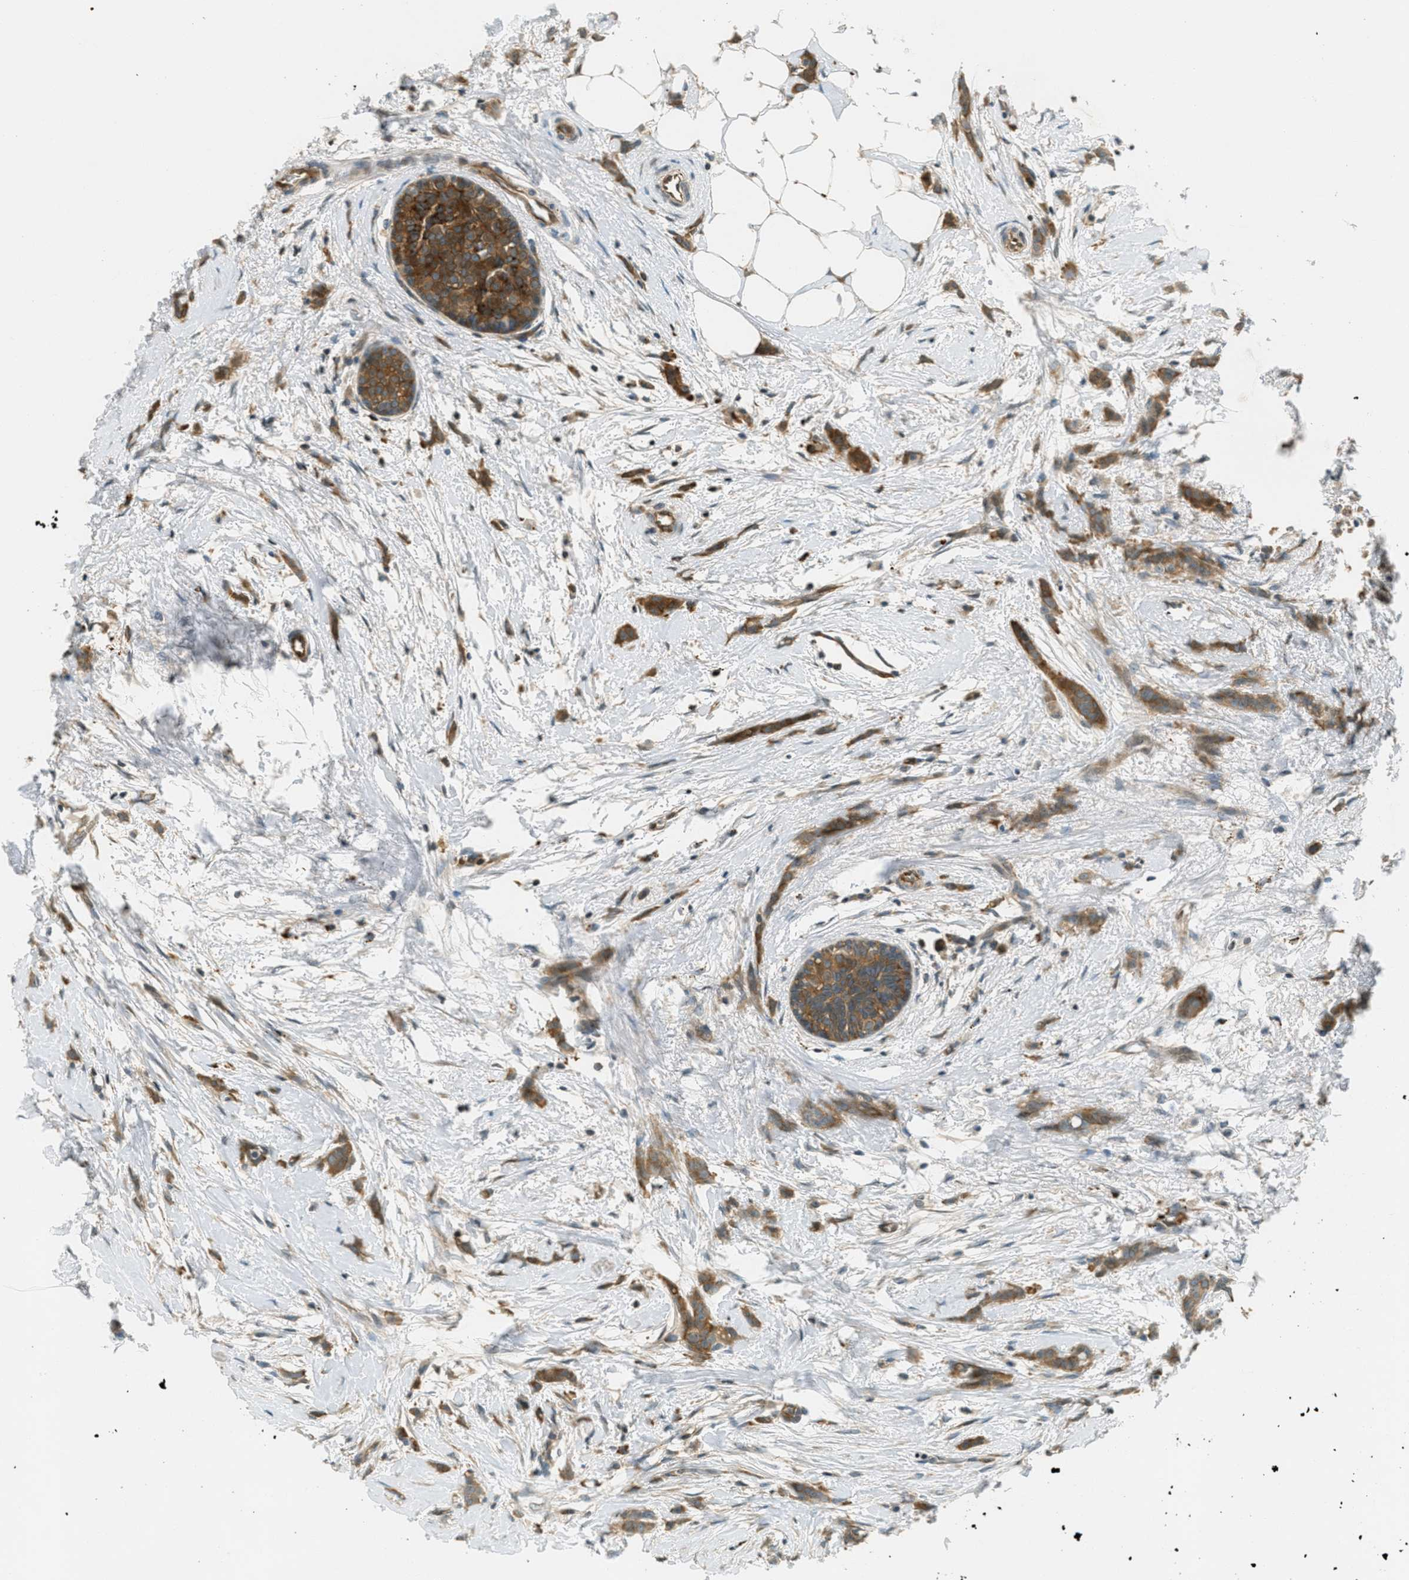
{"staining": {"intensity": "moderate", "quantity": ">75%", "location": "cytoplasmic/membranous"}, "tissue": "breast cancer", "cell_type": "Tumor cells", "image_type": "cancer", "snomed": [{"axis": "morphology", "description": "Lobular carcinoma, in situ"}, {"axis": "morphology", "description": "Lobular carcinoma"}, {"axis": "topography", "description": "Breast"}], "caption": "Immunohistochemistry of human breast cancer reveals medium levels of moderate cytoplasmic/membranous expression in approximately >75% of tumor cells.", "gene": "PTPN23", "patient": {"sex": "female", "age": 41}}